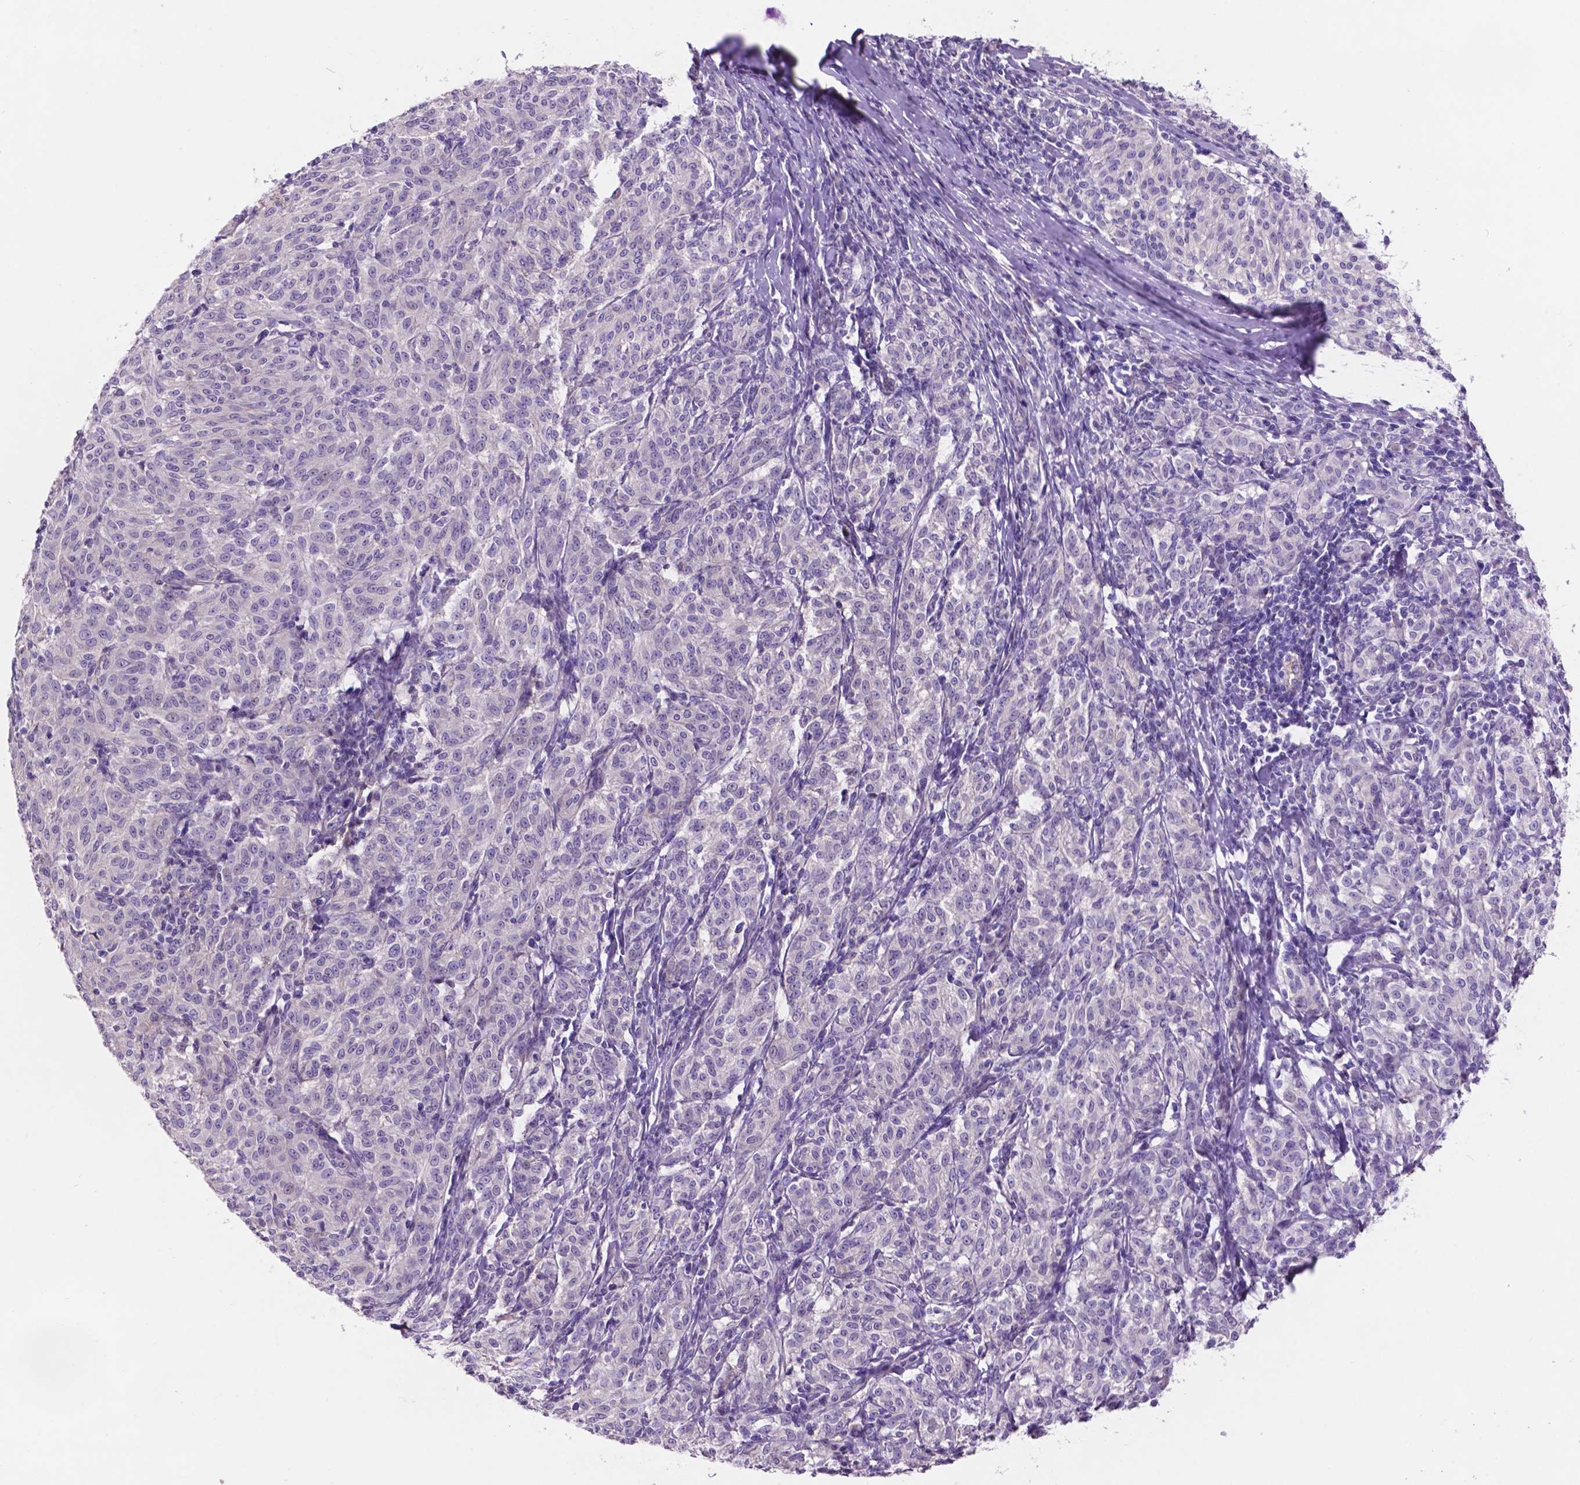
{"staining": {"intensity": "negative", "quantity": "none", "location": "none"}, "tissue": "melanoma", "cell_type": "Tumor cells", "image_type": "cancer", "snomed": [{"axis": "morphology", "description": "Malignant melanoma, NOS"}, {"axis": "topography", "description": "Skin"}], "caption": "High magnification brightfield microscopy of malignant melanoma stained with DAB (brown) and counterstained with hematoxylin (blue): tumor cells show no significant staining.", "gene": "PLSCR1", "patient": {"sex": "female", "age": 72}}